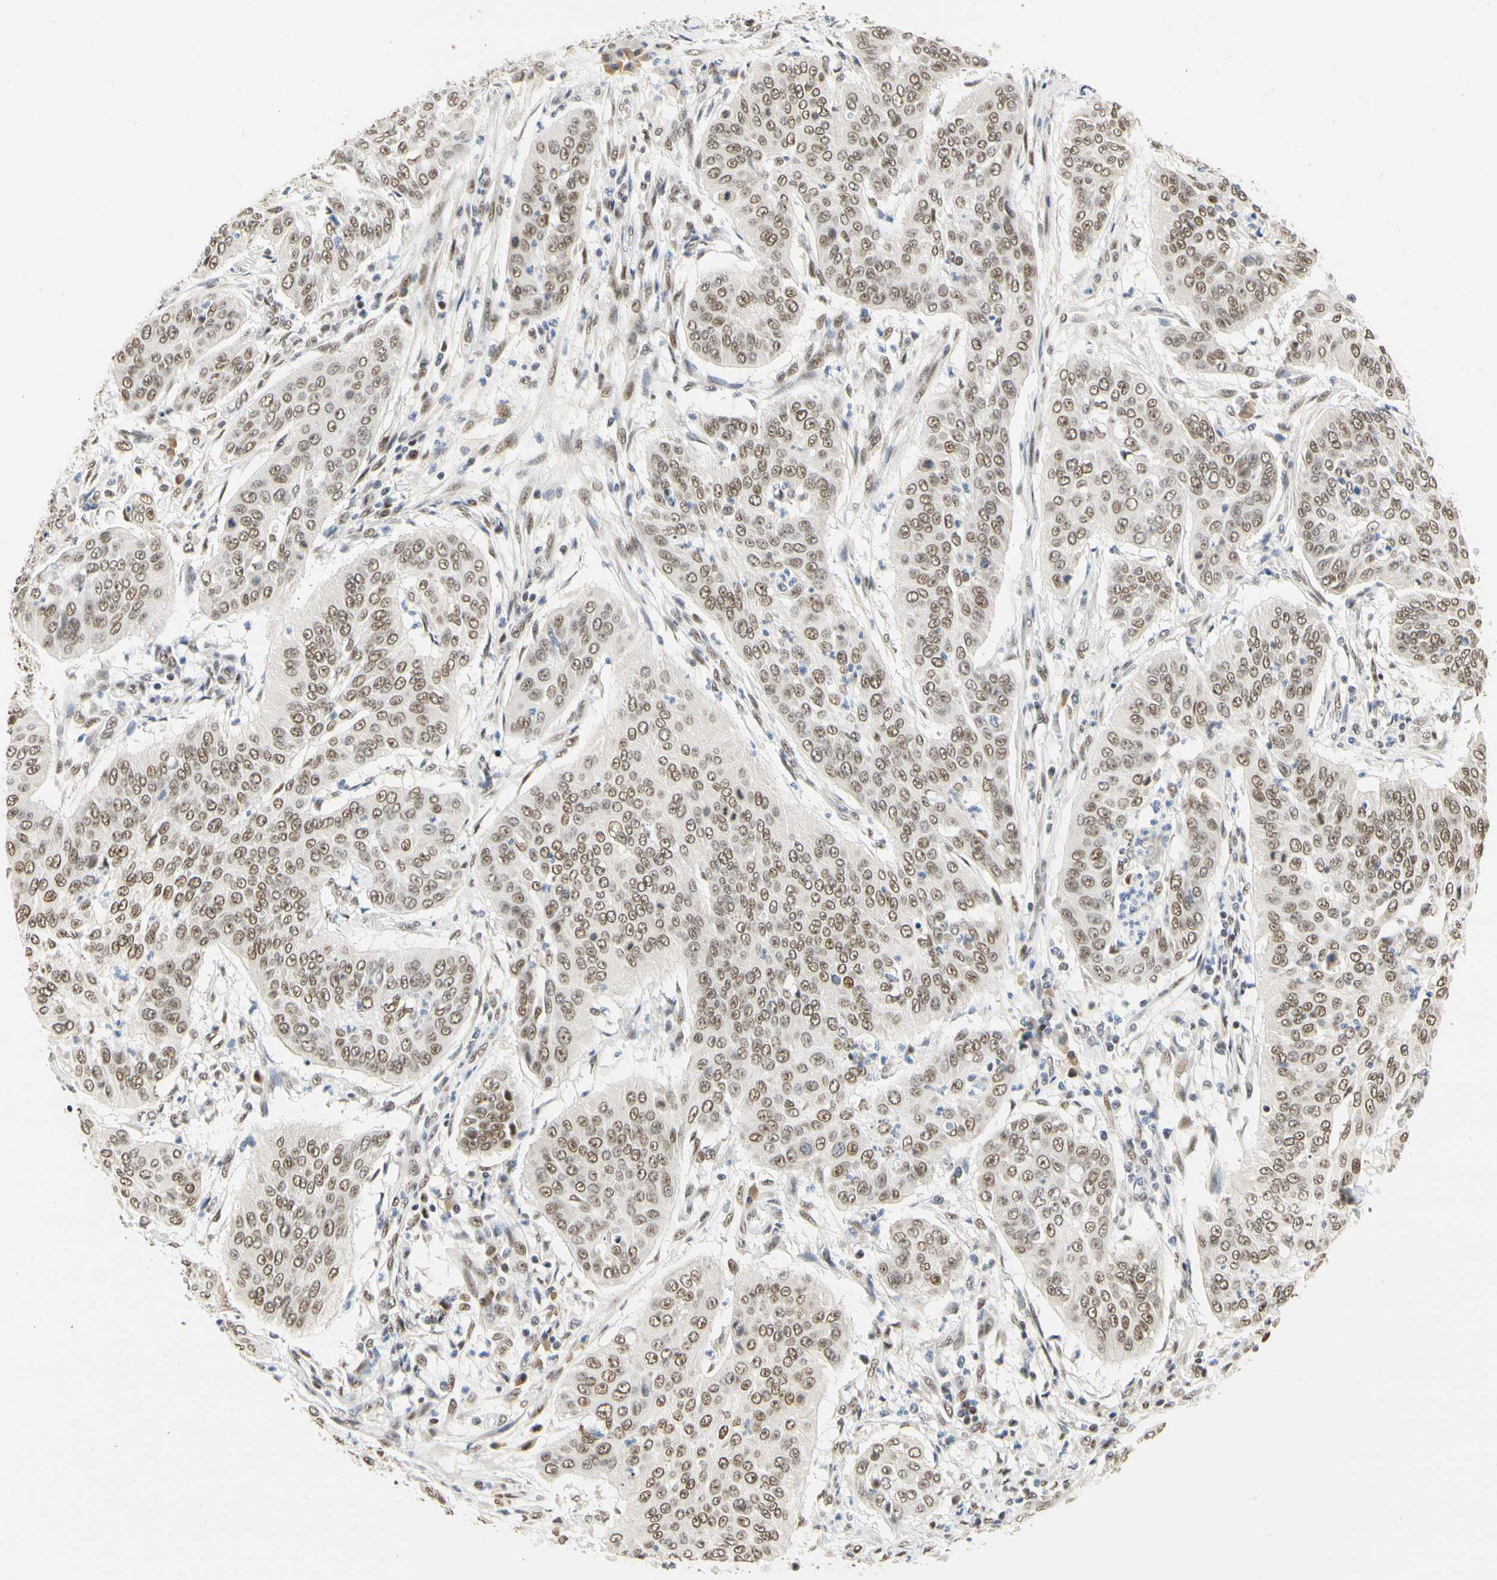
{"staining": {"intensity": "moderate", "quantity": ">75%", "location": "nuclear"}, "tissue": "cervical cancer", "cell_type": "Tumor cells", "image_type": "cancer", "snomed": [{"axis": "morphology", "description": "Normal tissue, NOS"}, {"axis": "morphology", "description": "Squamous cell carcinoma, NOS"}, {"axis": "topography", "description": "Cervix"}], "caption": "The immunohistochemical stain labels moderate nuclear positivity in tumor cells of squamous cell carcinoma (cervical) tissue.", "gene": "ZSCAN16", "patient": {"sex": "female", "age": 39}}